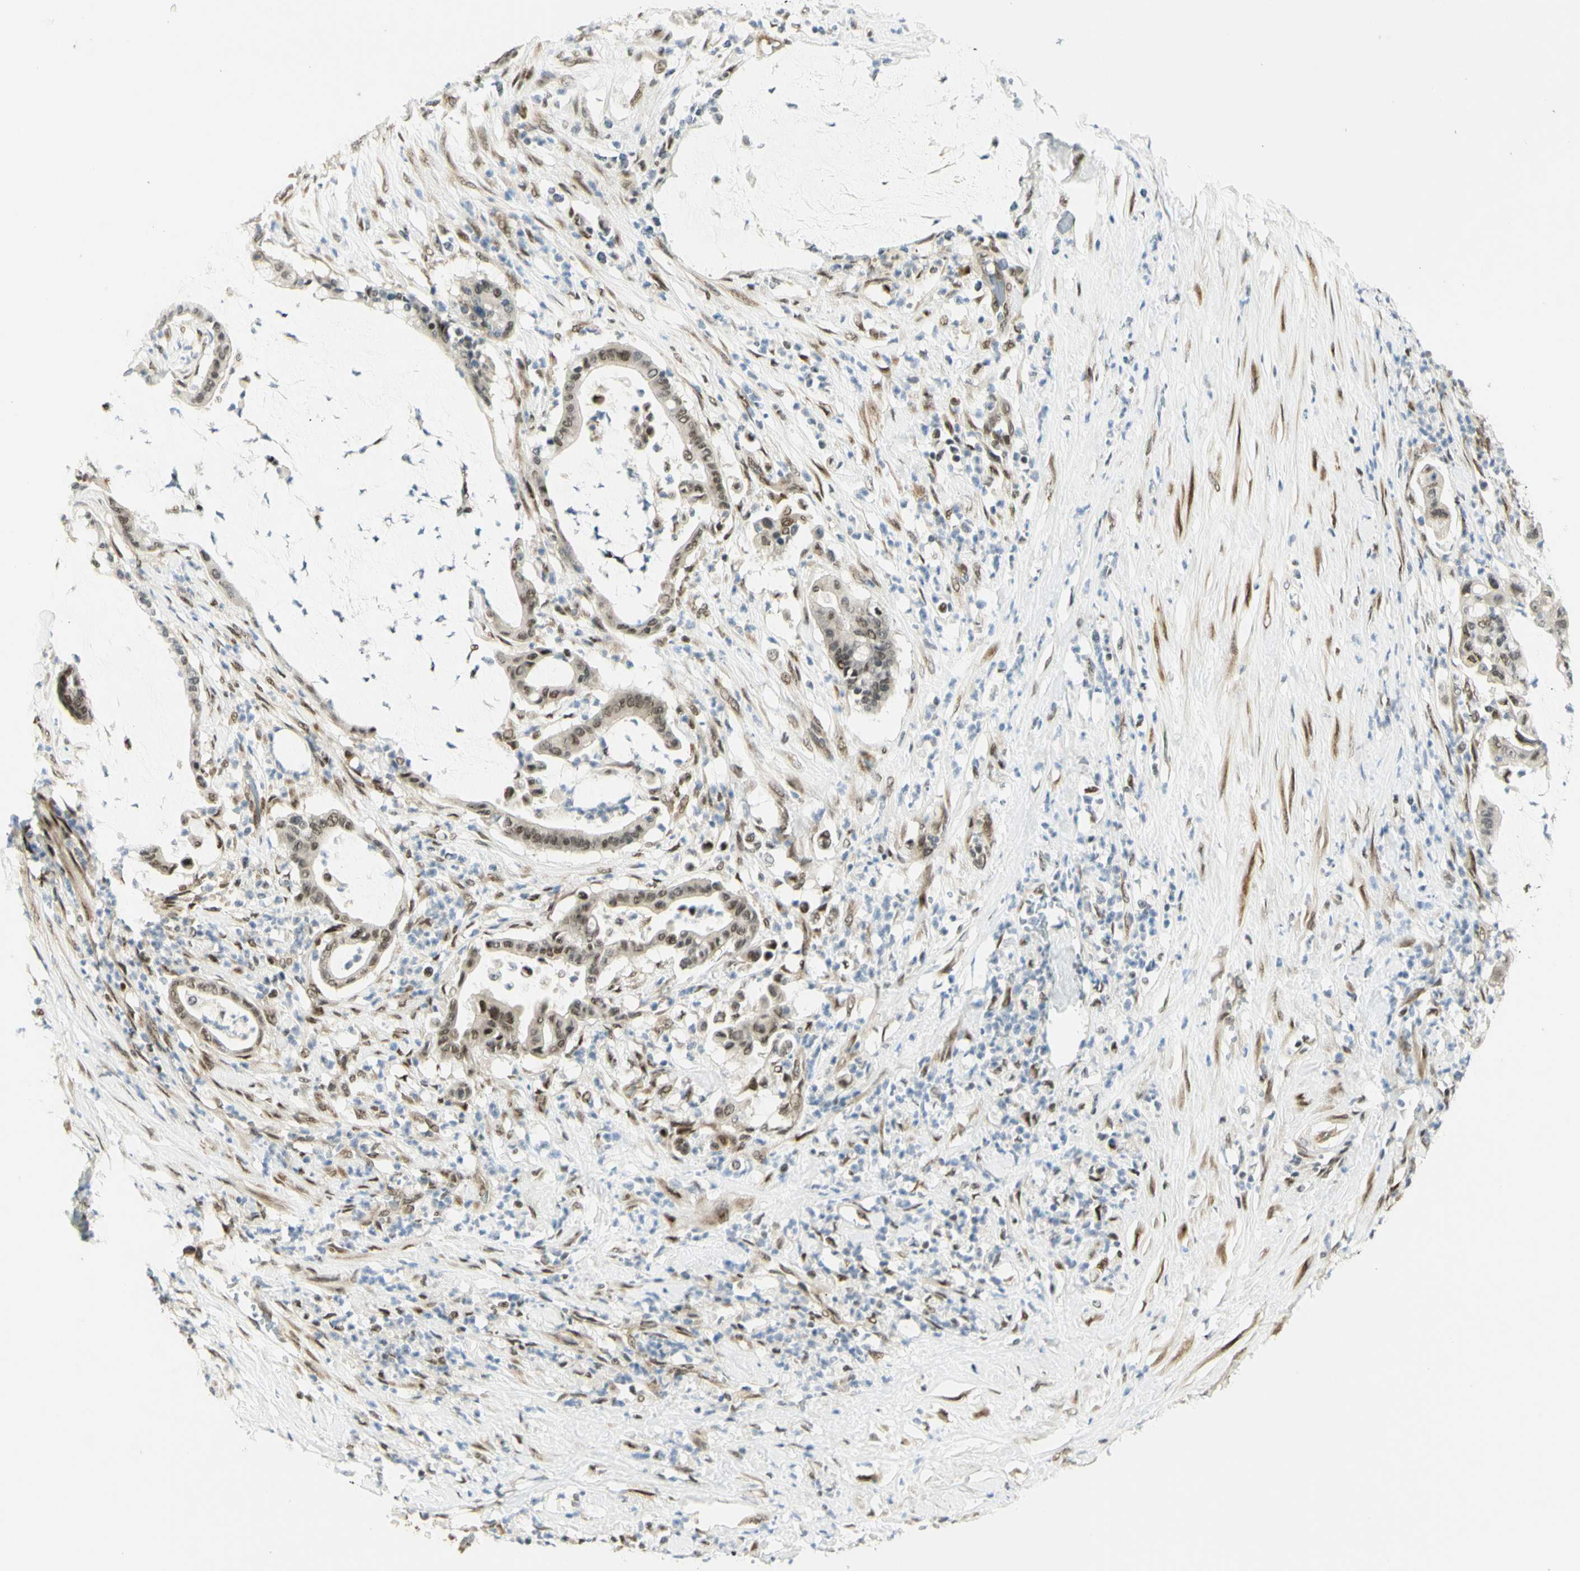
{"staining": {"intensity": "moderate", "quantity": ">75%", "location": "nuclear"}, "tissue": "pancreatic cancer", "cell_type": "Tumor cells", "image_type": "cancer", "snomed": [{"axis": "morphology", "description": "Adenocarcinoma, NOS"}, {"axis": "topography", "description": "Pancreas"}], "caption": "Brown immunohistochemical staining in human pancreatic cancer reveals moderate nuclear expression in approximately >75% of tumor cells.", "gene": "DDX1", "patient": {"sex": "male", "age": 41}}